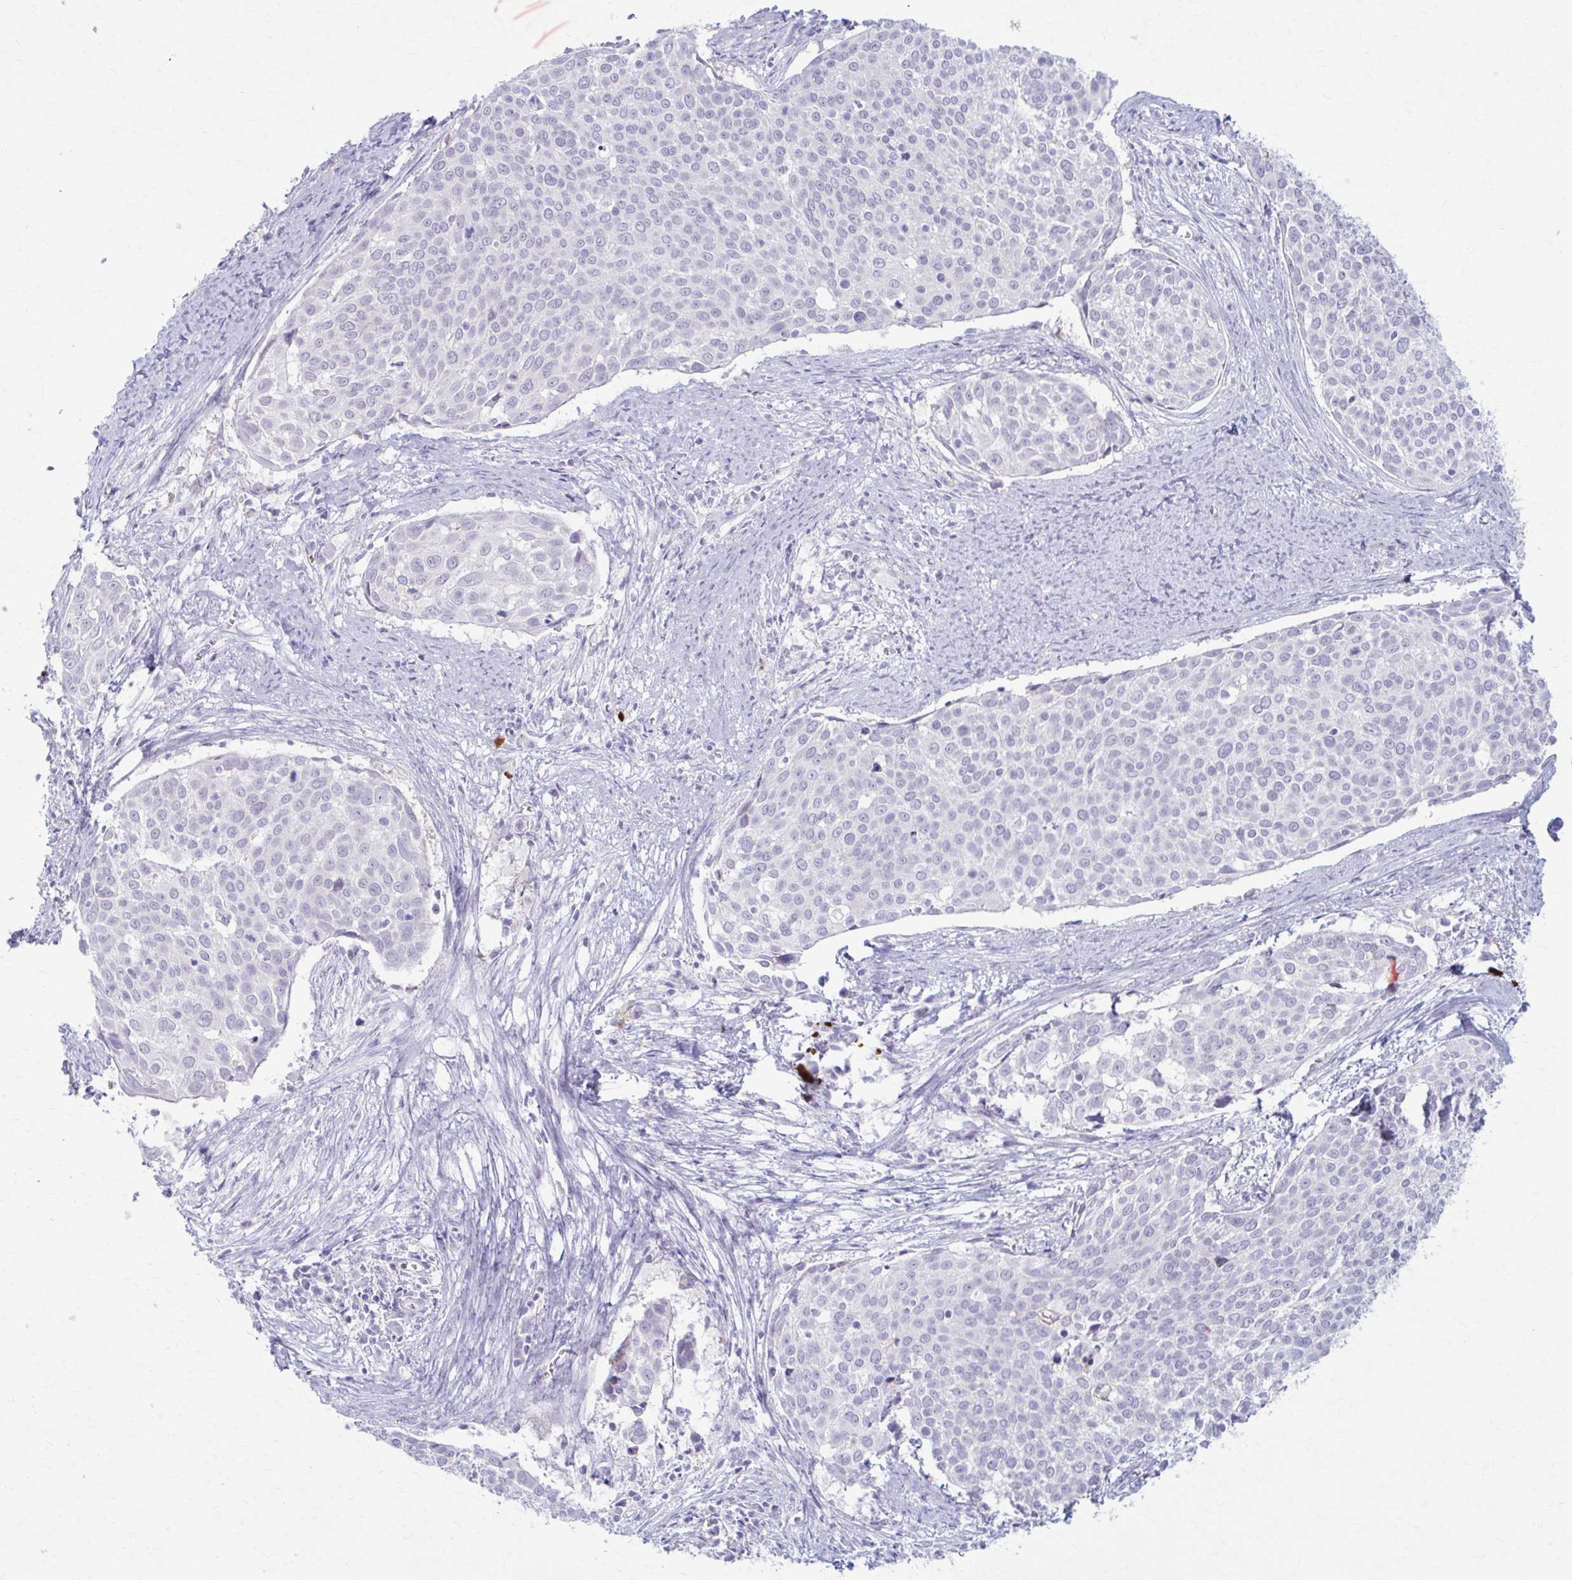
{"staining": {"intensity": "negative", "quantity": "none", "location": "none"}, "tissue": "cervical cancer", "cell_type": "Tumor cells", "image_type": "cancer", "snomed": [{"axis": "morphology", "description": "Squamous cell carcinoma, NOS"}, {"axis": "topography", "description": "Cervix"}], "caption": "This histopathology image is of squamous cell carcinoma (cervical) stained with IHC to label a protein in brown with the nuclei are counter-stained blue. There is no positivity in tumor cells.", "gene": "LDLRAP1", "patient": {"sex": "female", "age": 39}}